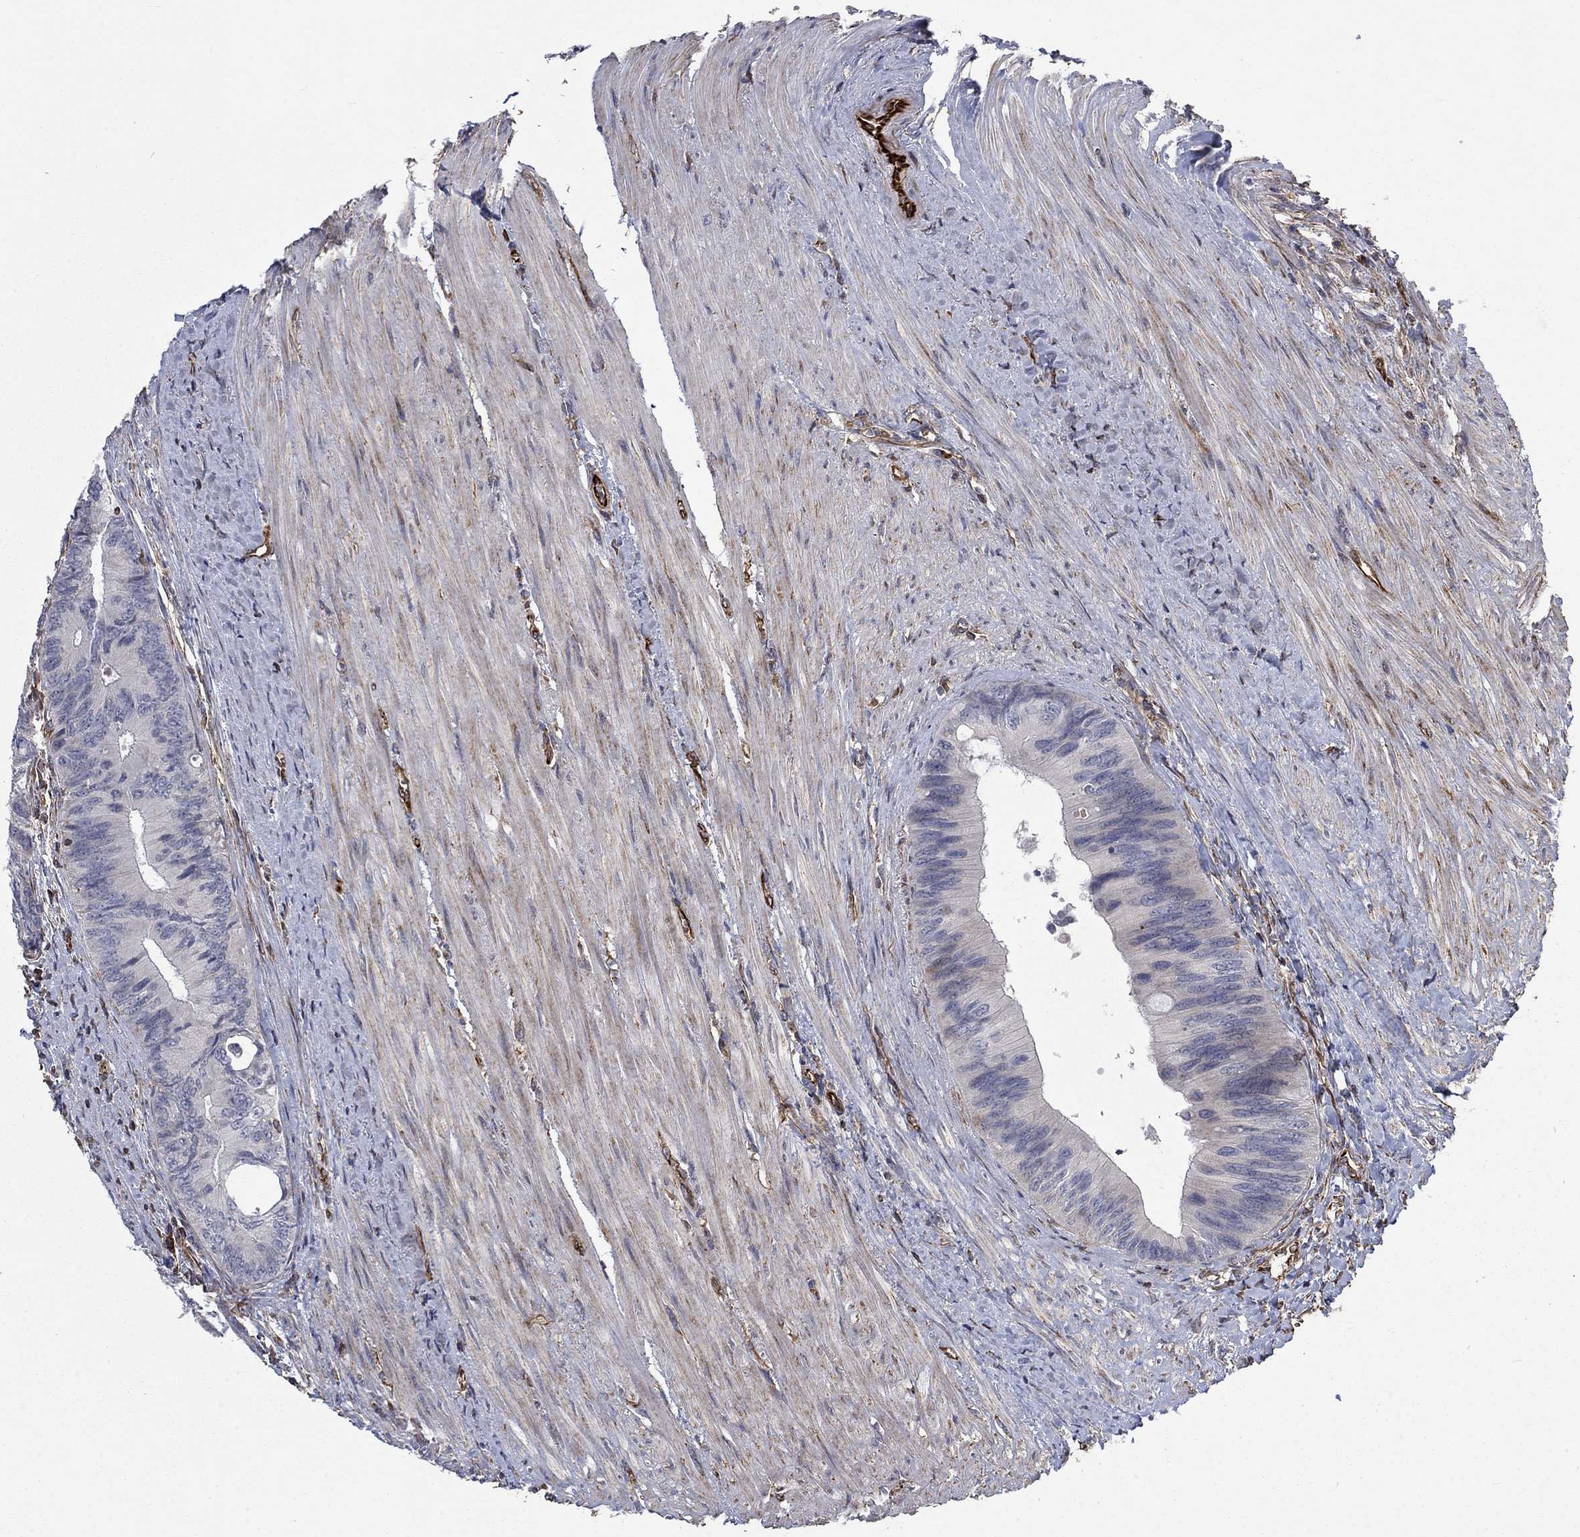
{"staining": {"intensity": "negative", "quantity": "none", "location": "none"}, "tissue": "colorectal cancer", "cell_type": "Tumor cells", "image_type": "cancer", "snomed": [{"axis": "morphology", "description": "Normal tissue, NOS"}, {"axis": "morphology", "description": "Adenocarcinoma, NOS"}, {"axis": "topography", "description": "Colon"}], "caption": "Protein analysis of colorectal cancer (adenocarcinoma) demonstrates no significant expression in tumor cells.", "gene": "NDUFC1", "patient": {"sex": "male", "age": 65}}